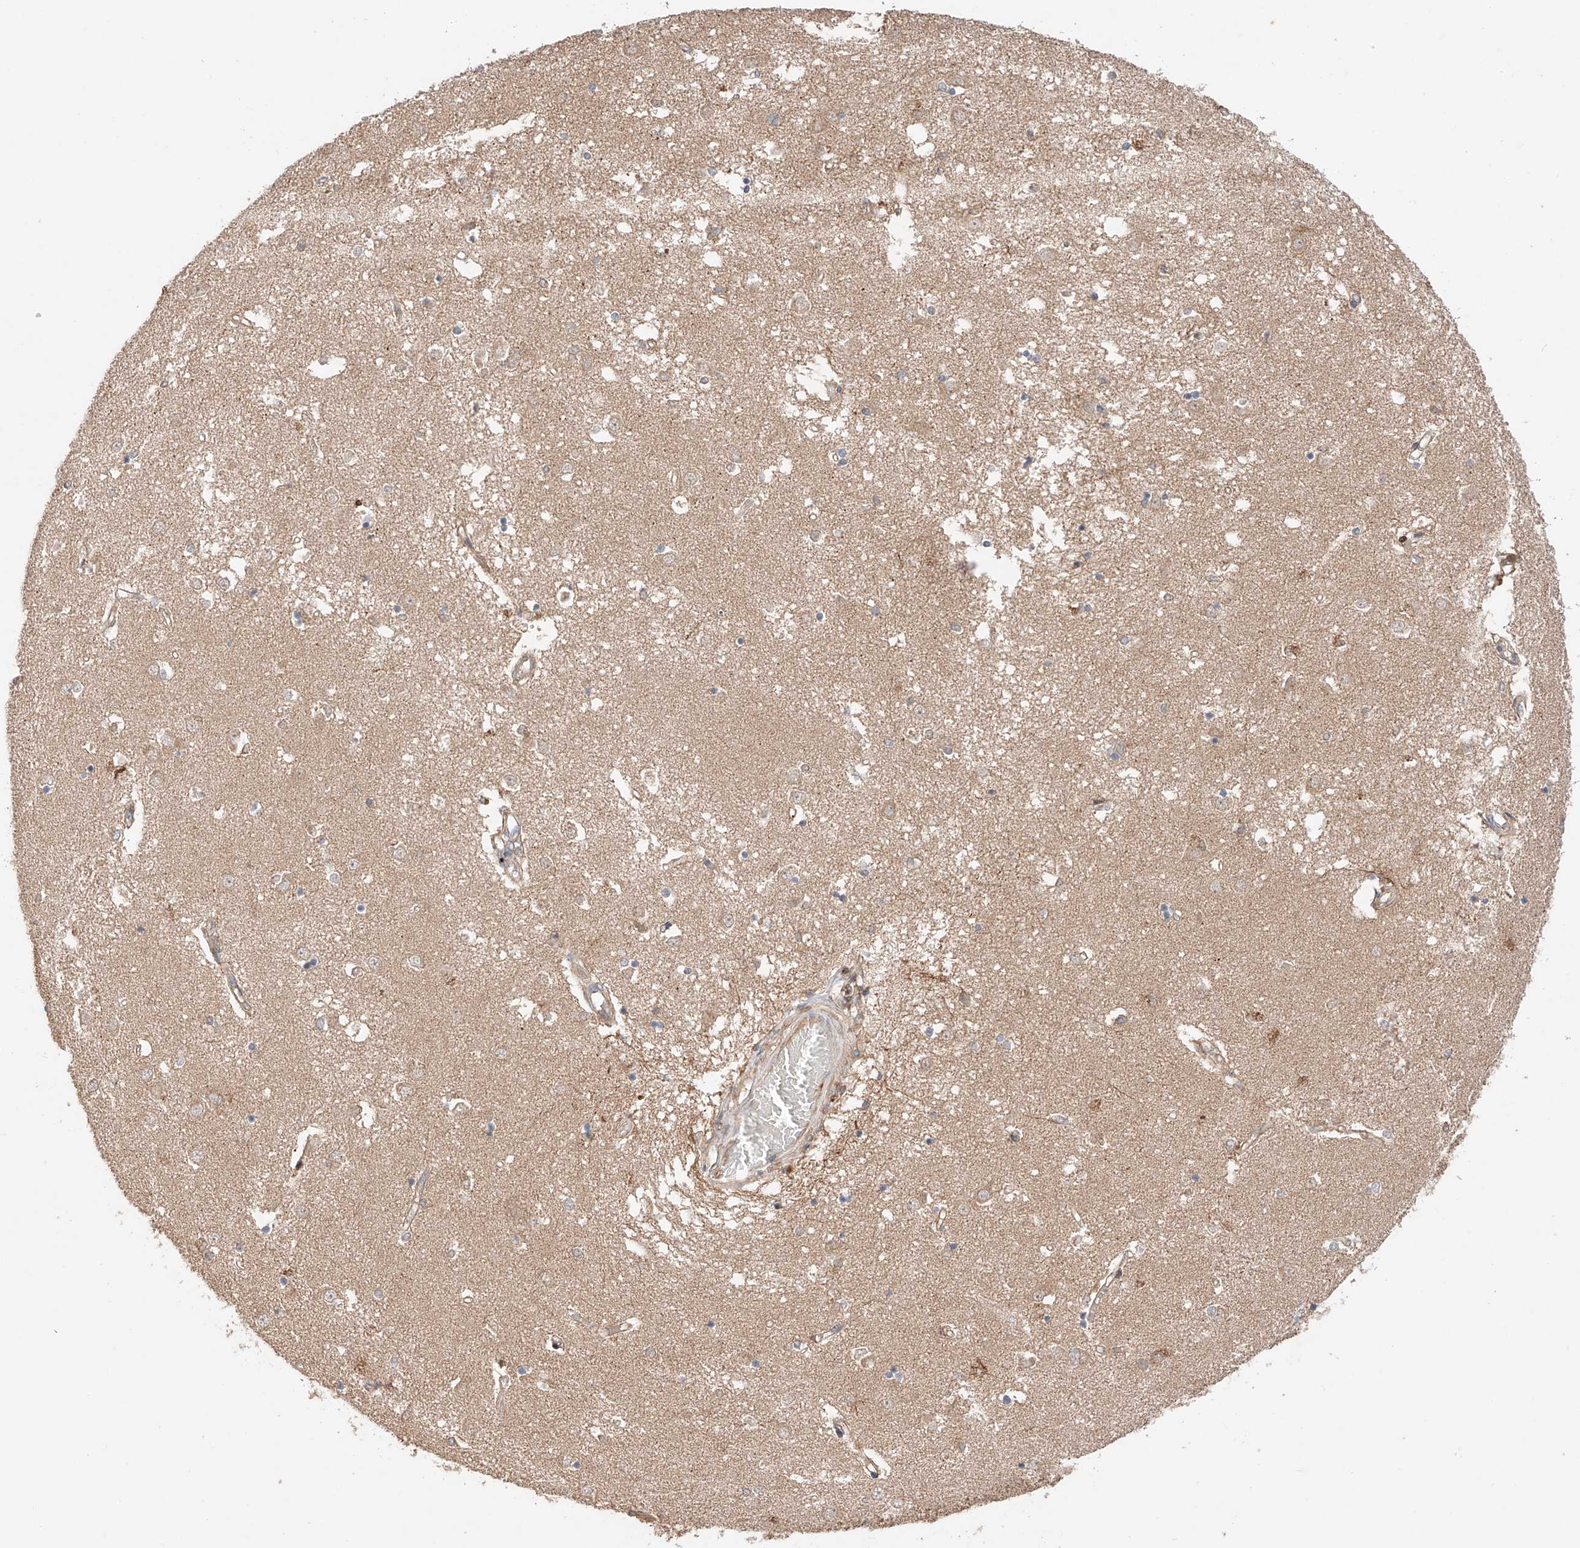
{"staining": {"intensity": "weak", "quantity": "<25%", "location": "cytoplasmic/membranous"}, "tissue": "caudate", "cell_type": "Glial cells", "image_type": "normal", "snomed": [{"axis": "morphology", "description": "Normal tissue, NOS"}, {"axis": "topography", "description": "Lateral ventricle wall"}], "caption": "High power microscopy histopathology image of an IHC photomicrograph of unremarkable caudate, revealing no significant expression in glial cells. The staining is performed using DAB (3,3'-diaminobenzidine) brown chromogen with nuclei counter-stained in using hematoxylin.", "gene": "IGSF22", "patient": {"sex": "male", "age": 70}}